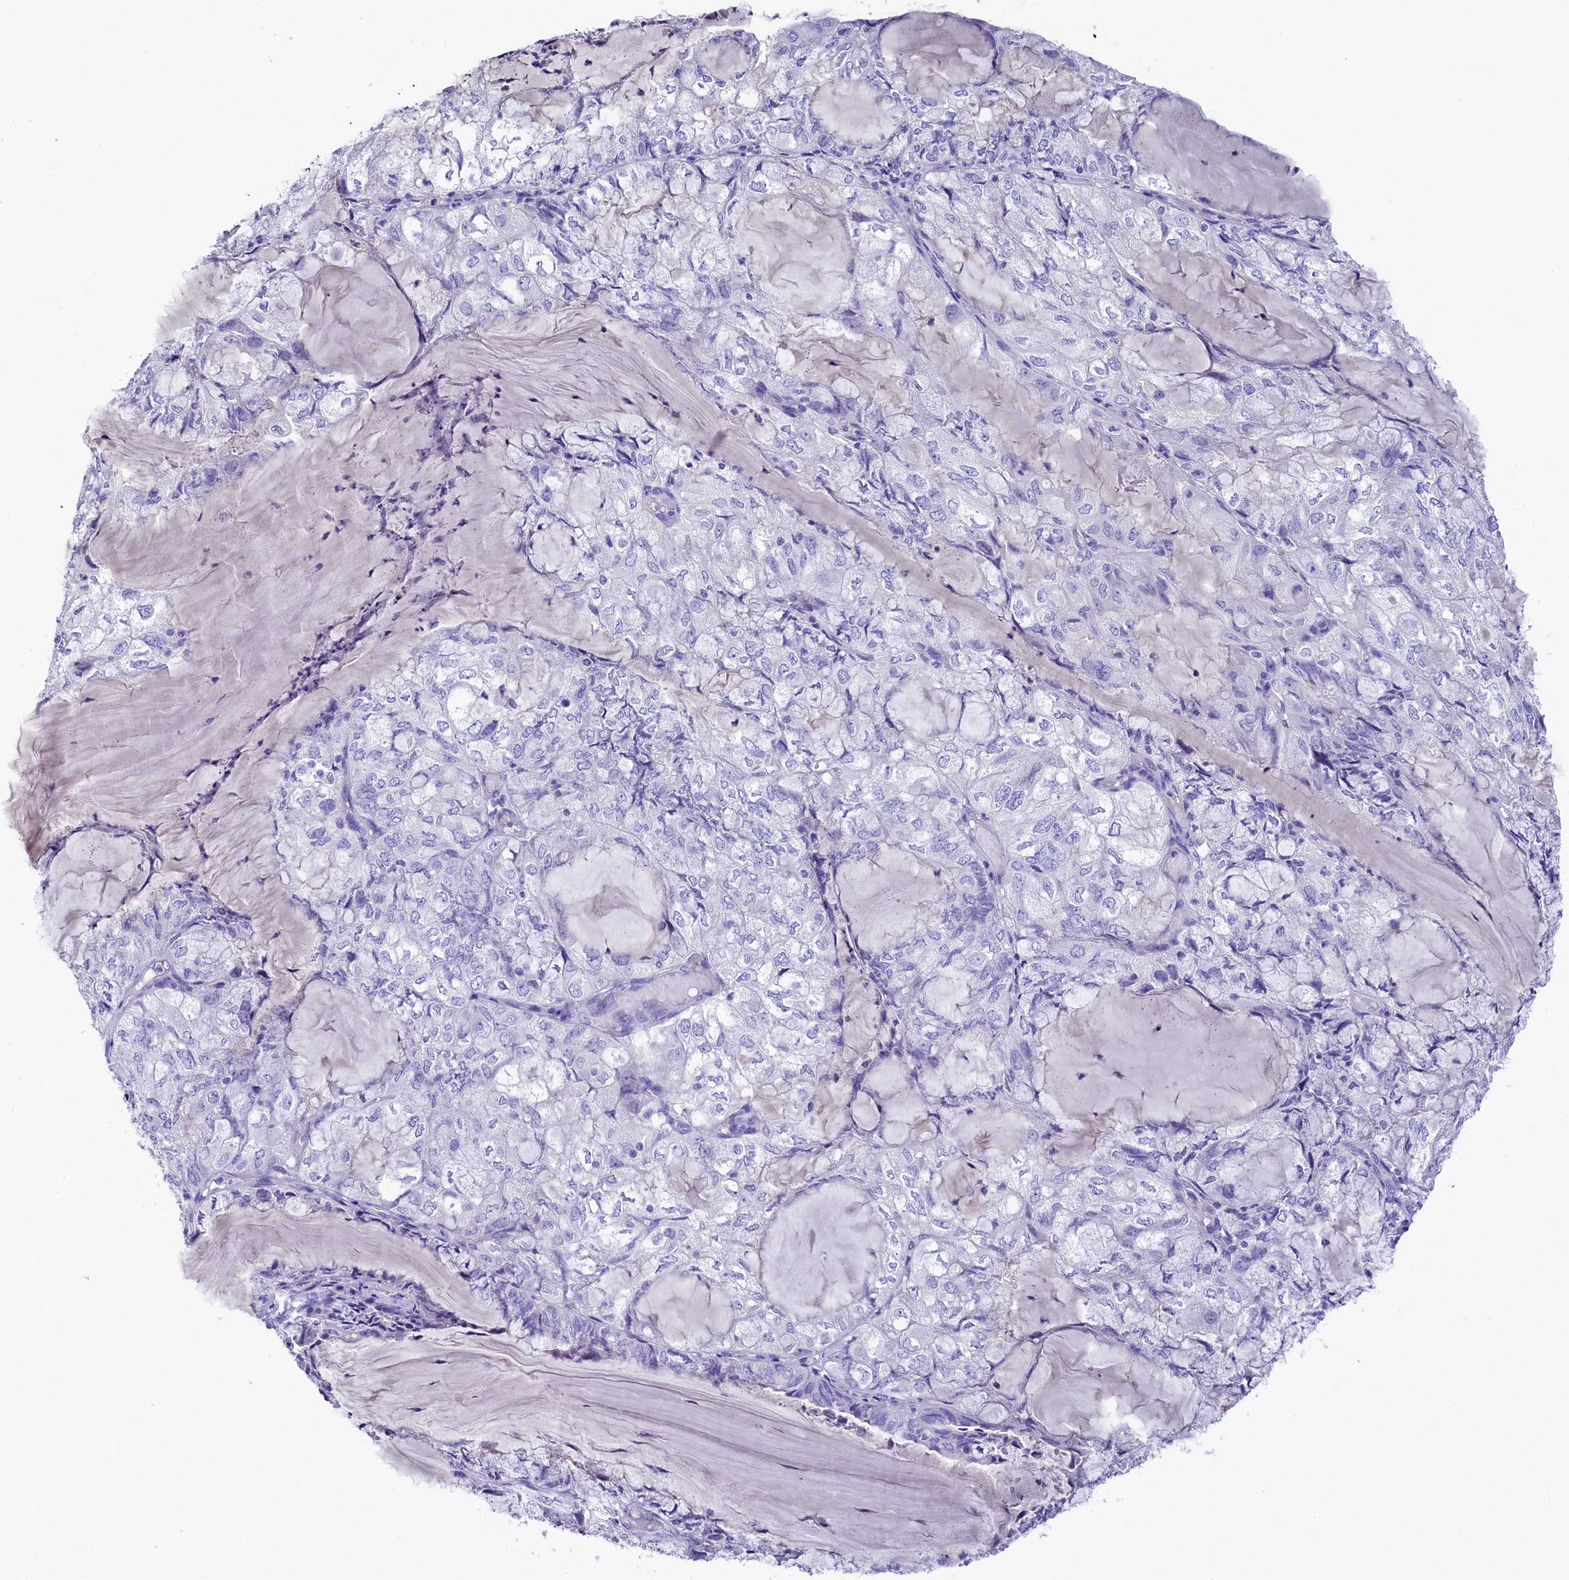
{"staining": {"intensity": "negative", "quantity": "none", "location": "none"}, "tissue": "endometrial cancer", "cell_type": "Tumor cells", "image_type": "cancer", "snomed": [{"axis": "morphology", "description": "Adenocarcinoma, NOS"}, {"axis": "topography", "description": "Endometrium"}], "caption": "Endometrial cancer stained for a protein using immunohistochemistry demonstrates no staining tumor cells.", "gene": "SKIDA1", "patient": {"sex": "female", "age": 81}}